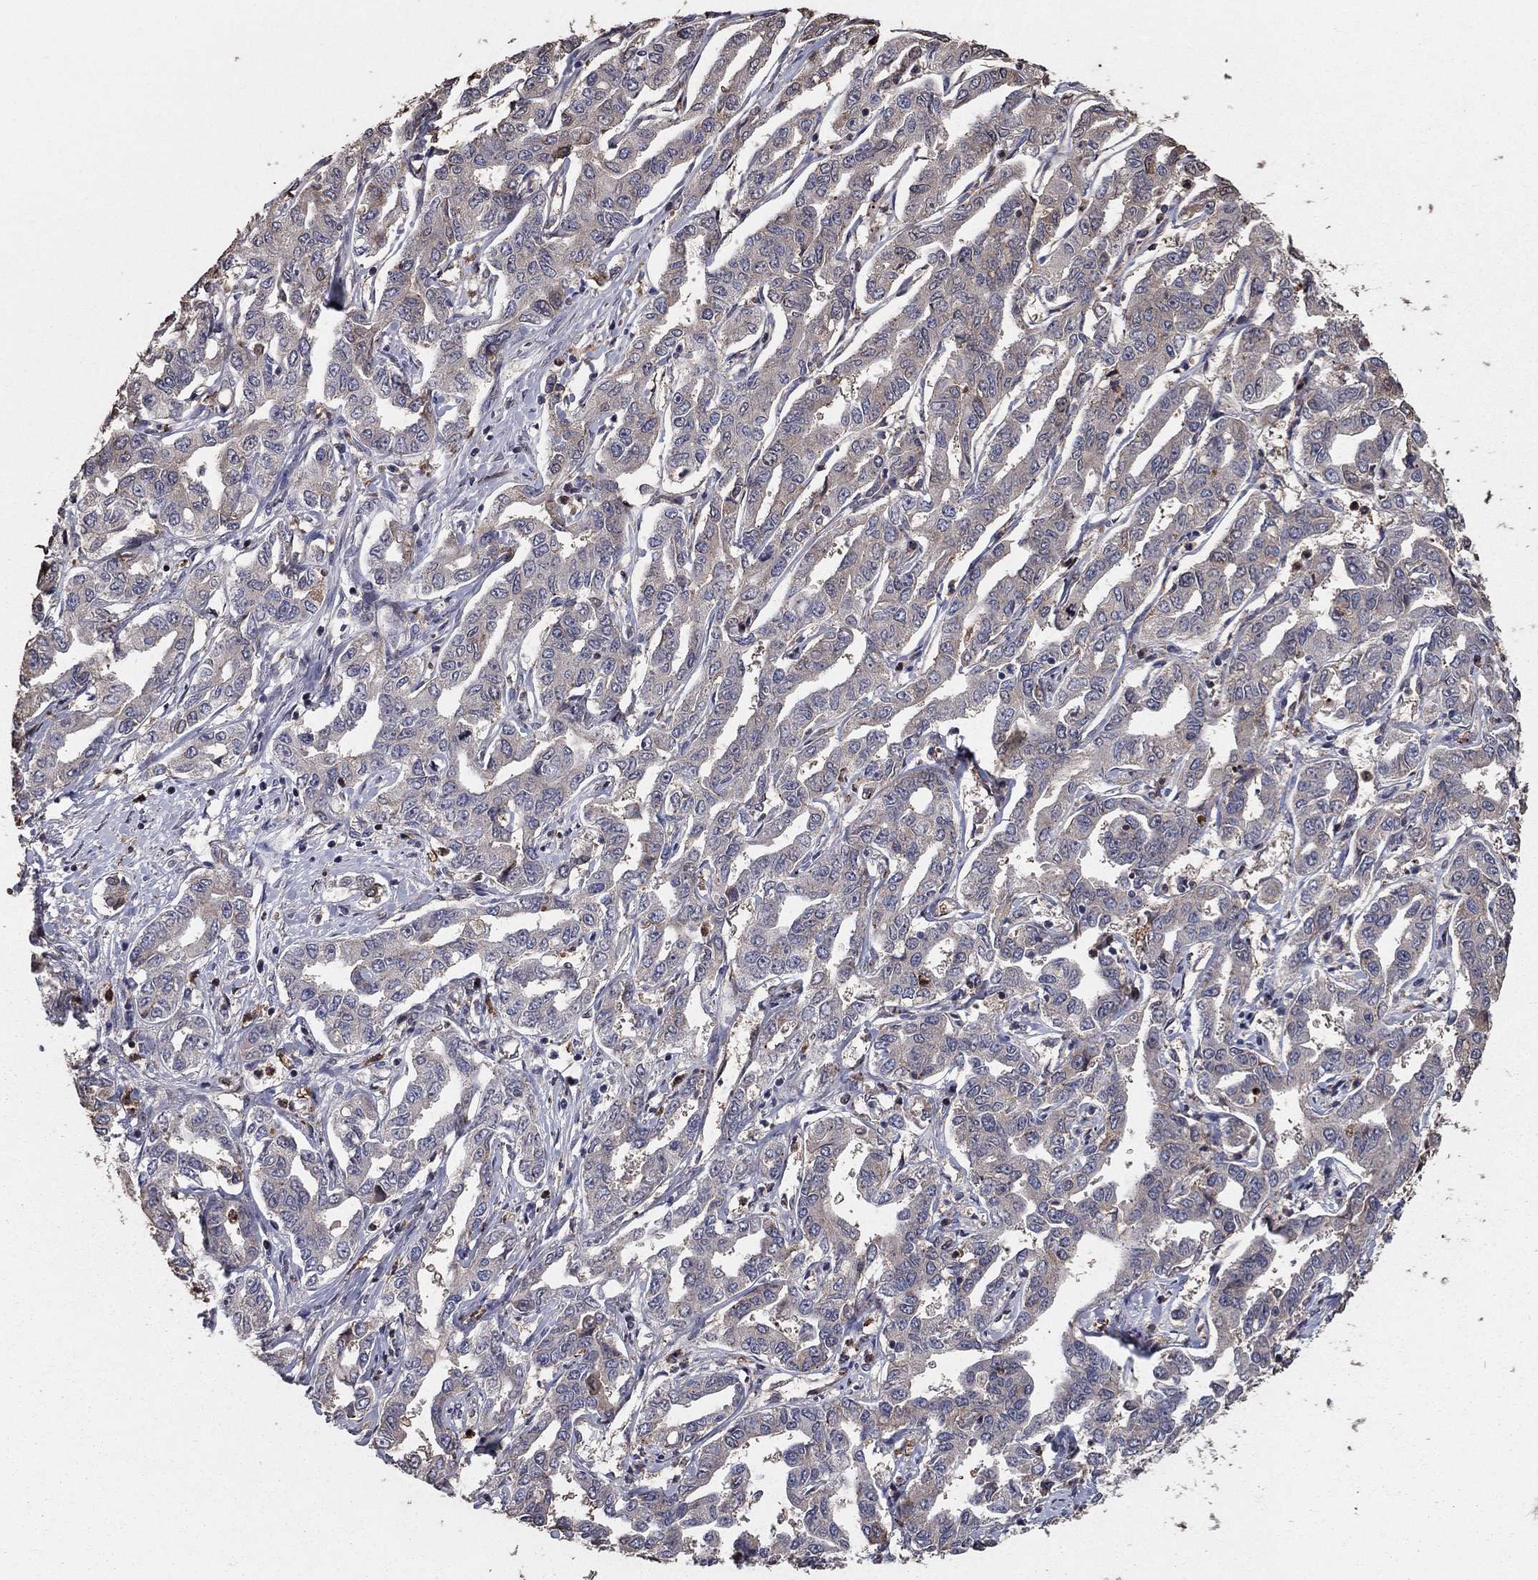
{"staining": {"intensity": "negative", "quantity": "none", "location": "none"}, "tissue": "liver cancer", "cell_type": "Tumor cells", "image_type": "cancer", "snomed": [{"axis": "morphology", "description": "Cholangiocarcinoma"}, {"axis": "topography", "description": "Liver"}], "caption": "Tumor cells are negative for protein expression in human liver cancer (cholangiocarcinoma). (DAB IHC with hematoxylin counter stain).", "gene": "GYG1", "patient": {"sex": "male", "age": 59}}